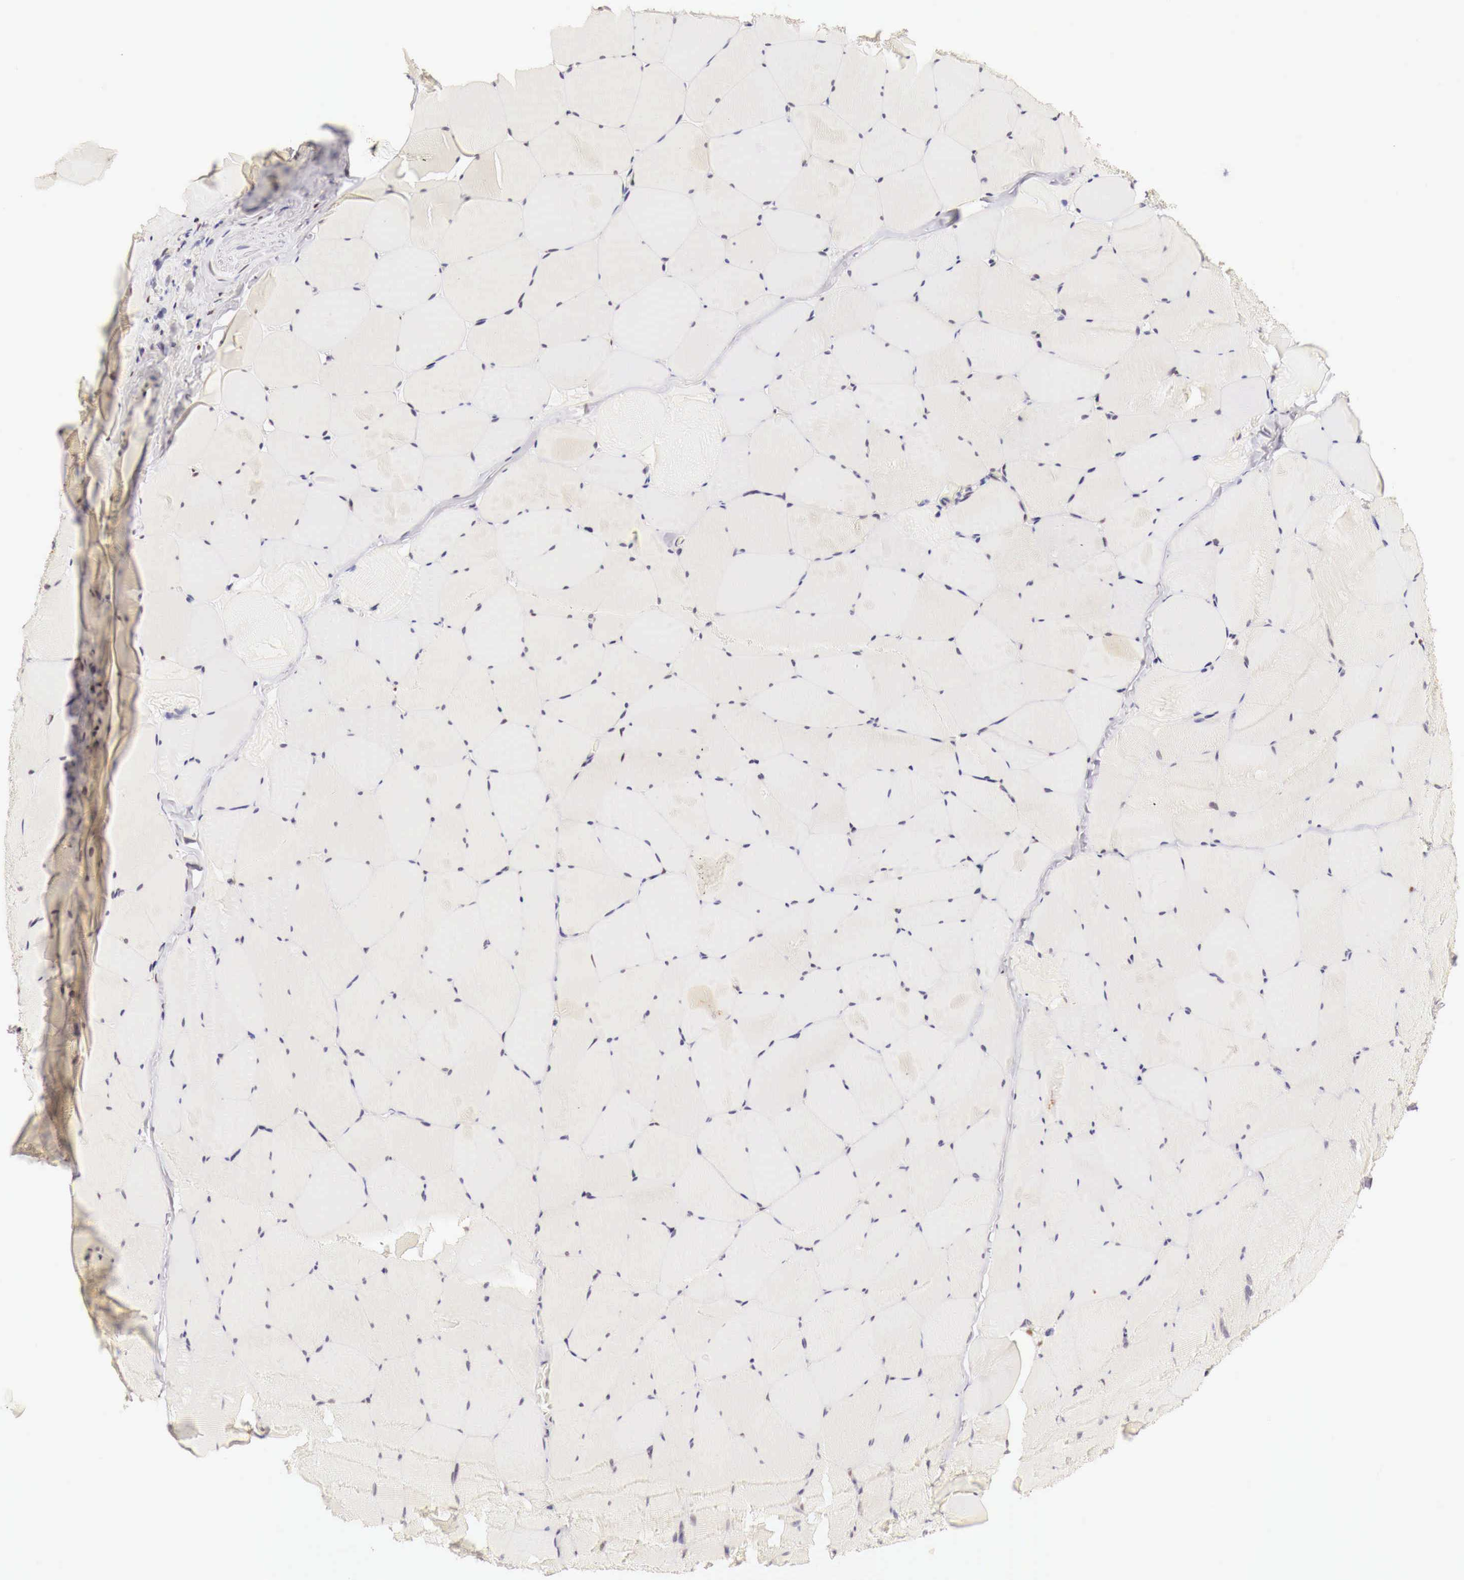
{"staining": {"intensity": "weak", "quantity": "25%-75%", "location": "cytoplasmic/membranous"}, "tissue": "skeletal muscle", "cell_type": "Myocytes", "image_type": "normal", "snomed": [{"axis": "morphology", "description": "Normal tissue, NOS"}, {"axis": "topography", "description": "Skeletal muscle"}, {"axis": "topography", "description": "Salivary gland"}], "caption": "Immunohistochemistry histopathology image of benign skeletal muscle: skeletal muscle stained using immunohistochemistry displays low levels of weak protein expression localized specifically in the cytoplasmic/membranous of myocytes, appearing as a cytoplasmic/membranous brown color.", "gene": "CASP3", "patient": {"sex": "male", "age": 62}}